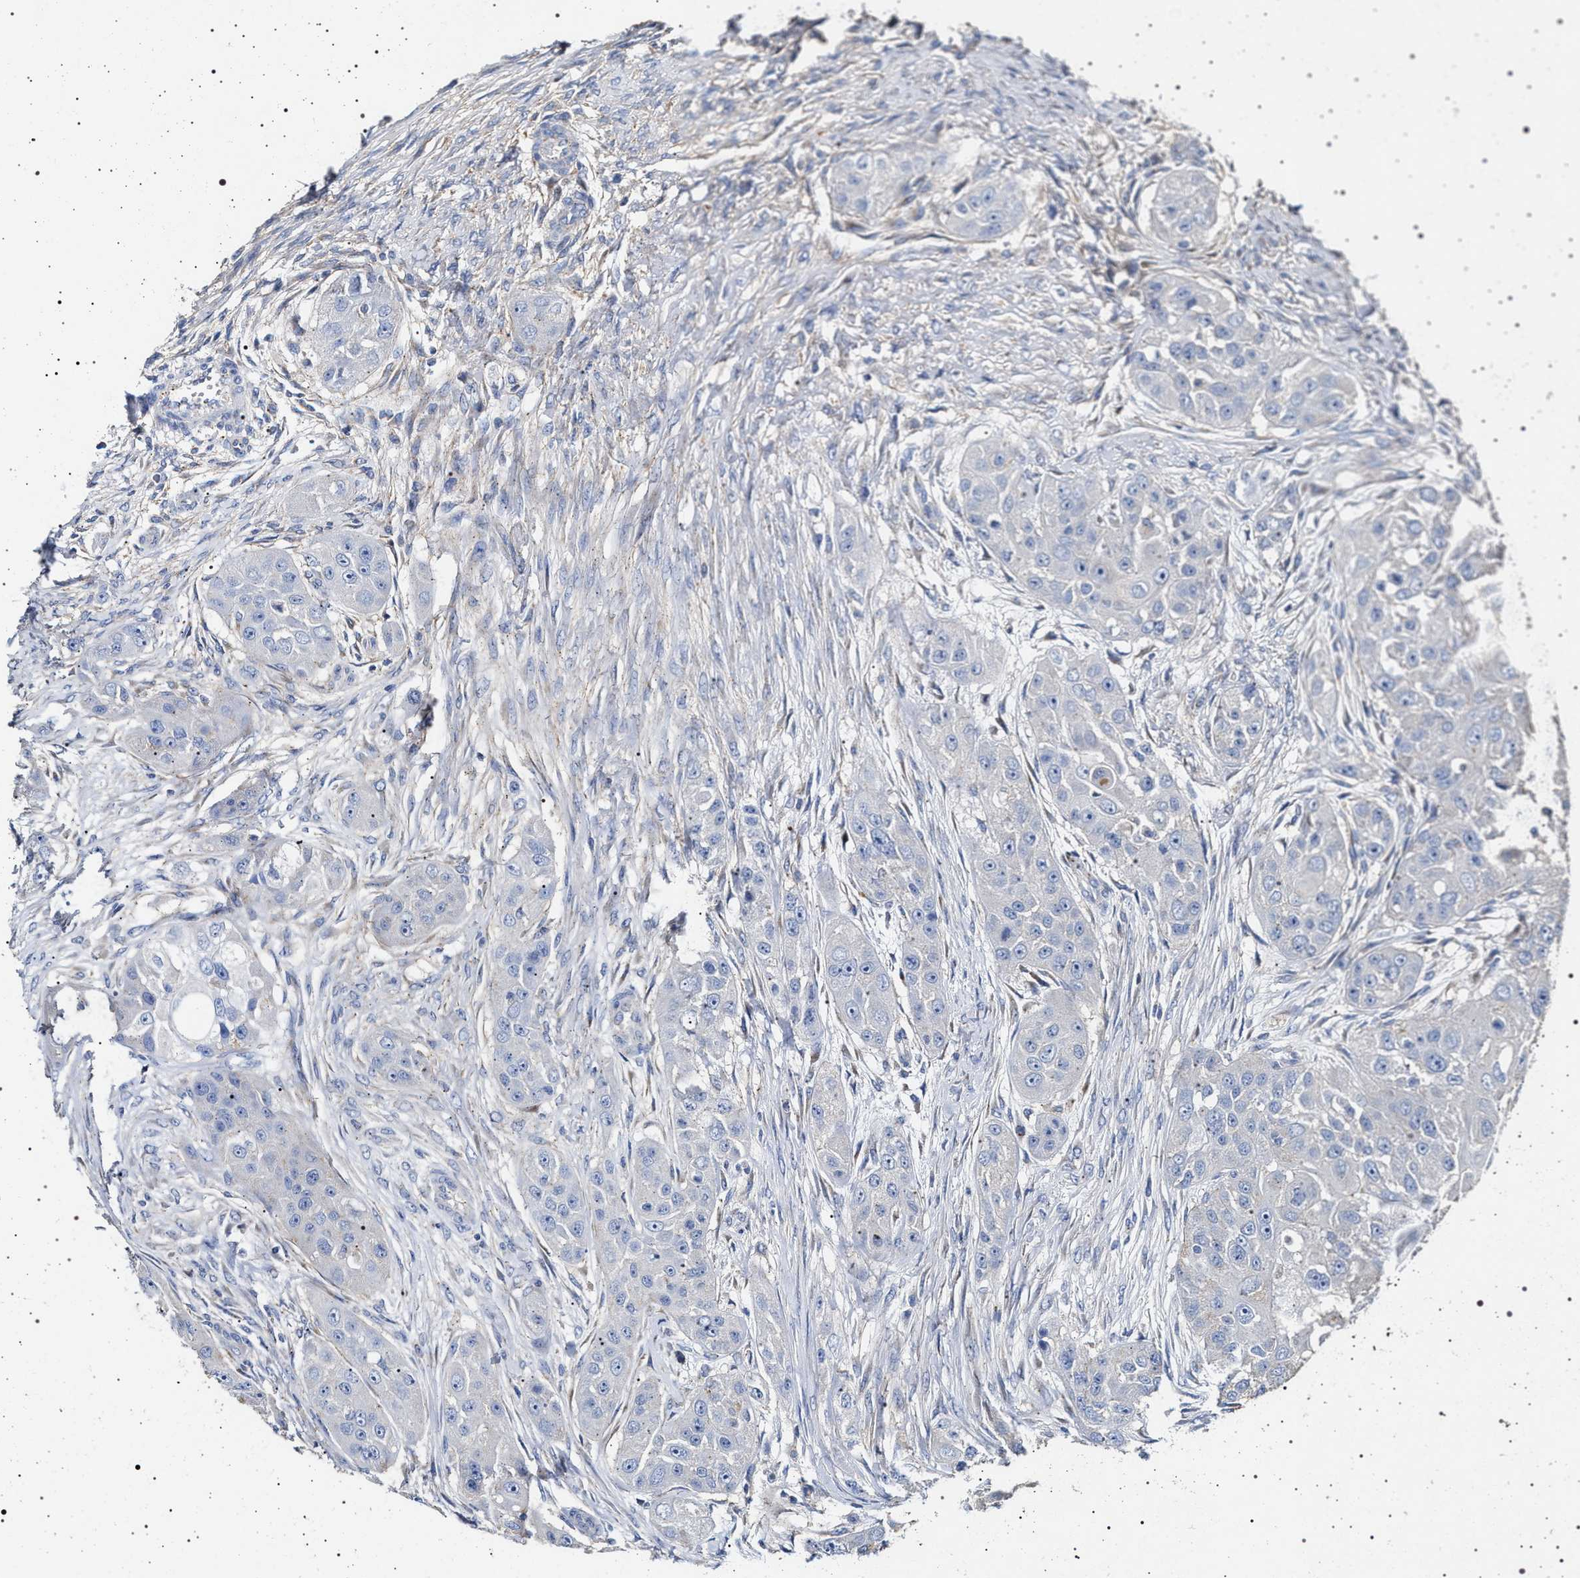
{"staining": {"intensity": "negative", "quantity": "none", "location": "none"}, "tissue": "head and neck cancer", "cell_type": "Tumor cells", "image_type": "cancer", "snomed": [{"axis": "morphology", "description": "Normal tissue, NOS"}, {"axis": "morphology", "description": "Squamous cell carcinoma, NOS"}, {"axis": "topography", "description": "Skeletal muscle"}, {"axis": "topography", "description": "Head-Neck"}], "caption": "A micrograph of head and neck squamous cell carcinoma stained for a protein displays no brown staining in tumor cells.", "gene": "NAALADL2", "patient": {"sex": "male", "age": 51}}